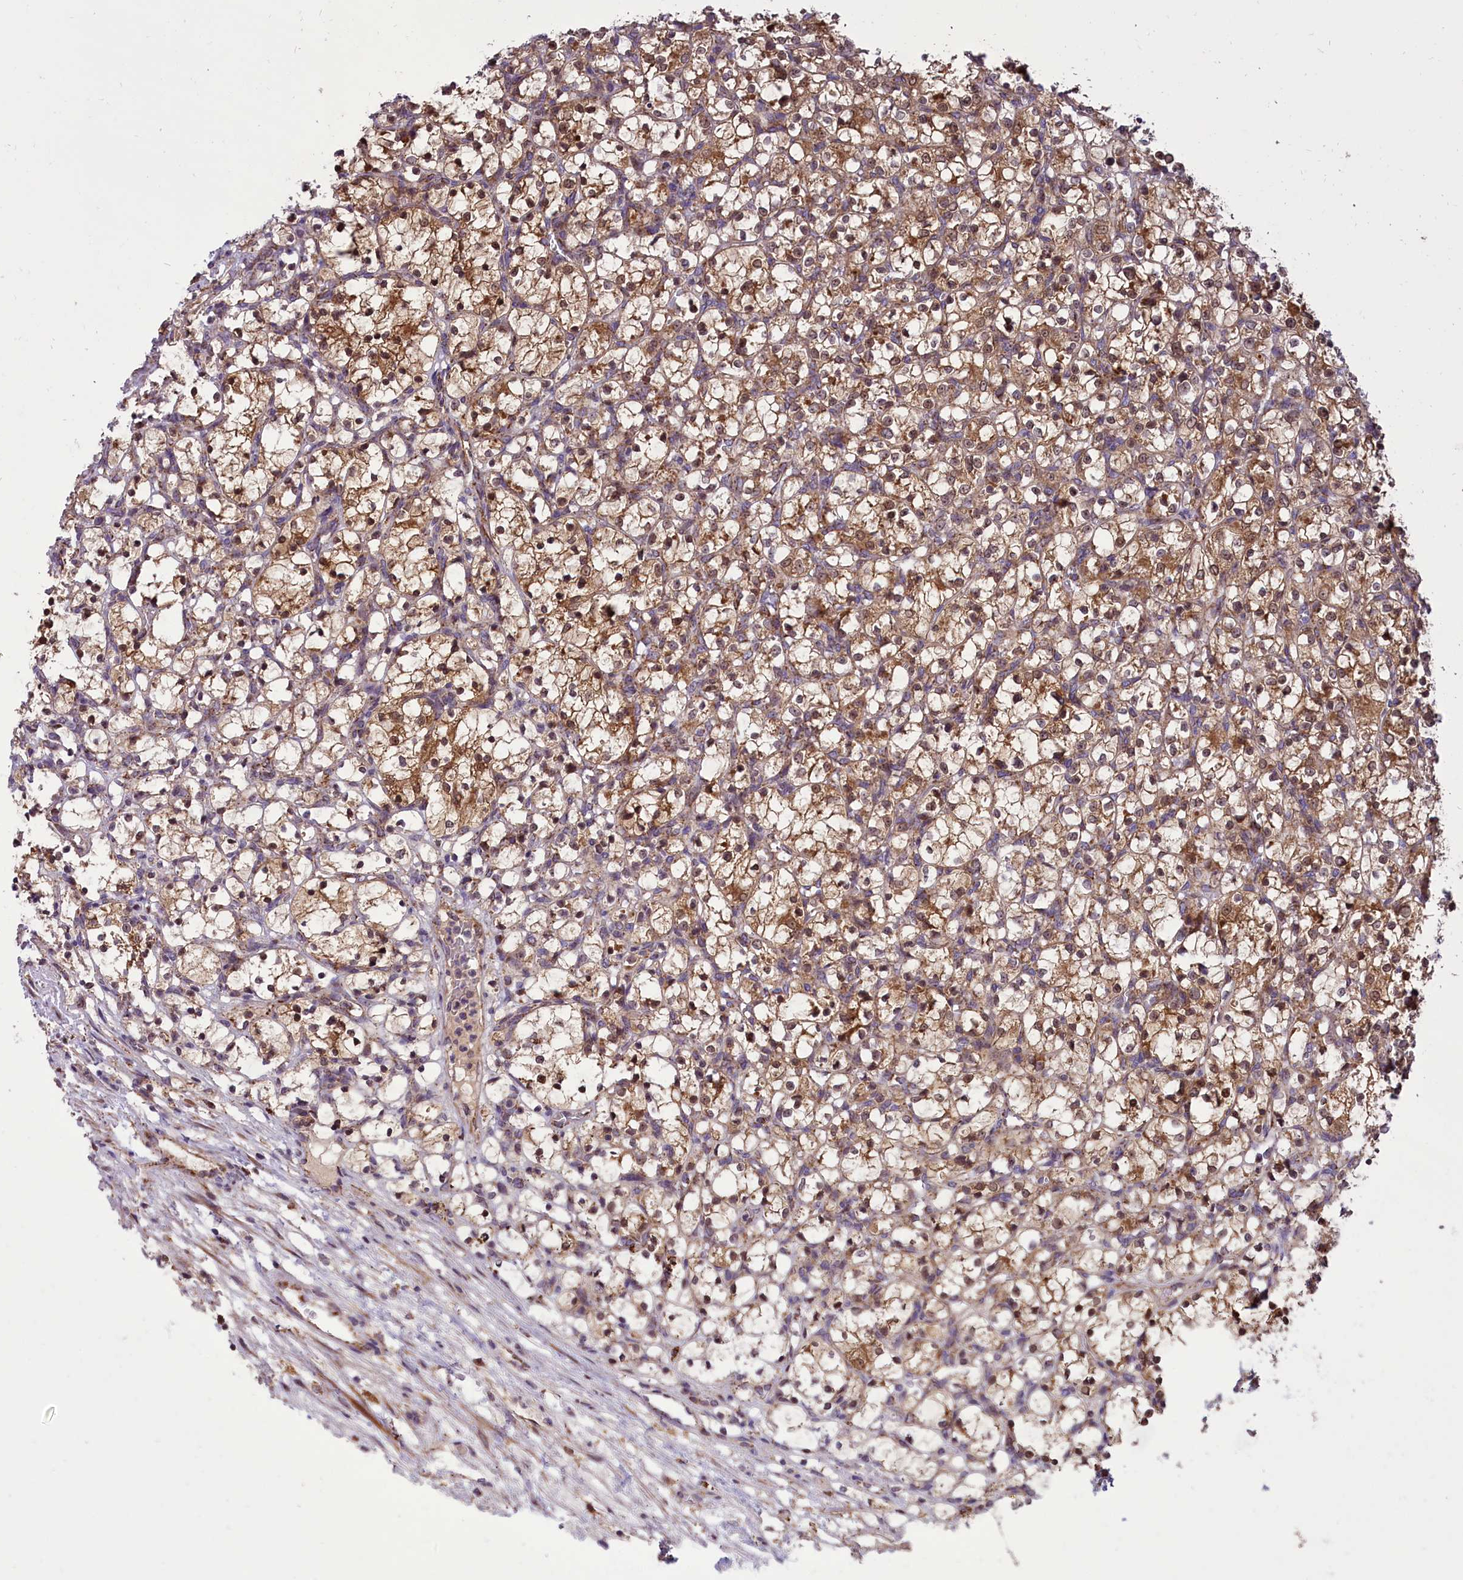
{"staining": {"intensity": "moderate", "quantity": ">75%", "location": "cytoplasmic/membranous,nuclear"}, "tissue": "renal cancer", "cell_type": "Tumor cells", "image_type": "cancer", "snomed": [{"axis": "morphology", "description": "Adenocarcinoma, NOS"}, {"axis": "topography", "description": "Kidney"}], "caption": "Protein staining exhibits moderate cytoplasmic/membranous and nuclear positivity in approximately >75% of tumor cells in renal adenocarcinoma. (DAB IHC with brightfield microscopy, high magnification).", "gene": "GLRX5", "patient": {"sex": "female", "age": 69}}